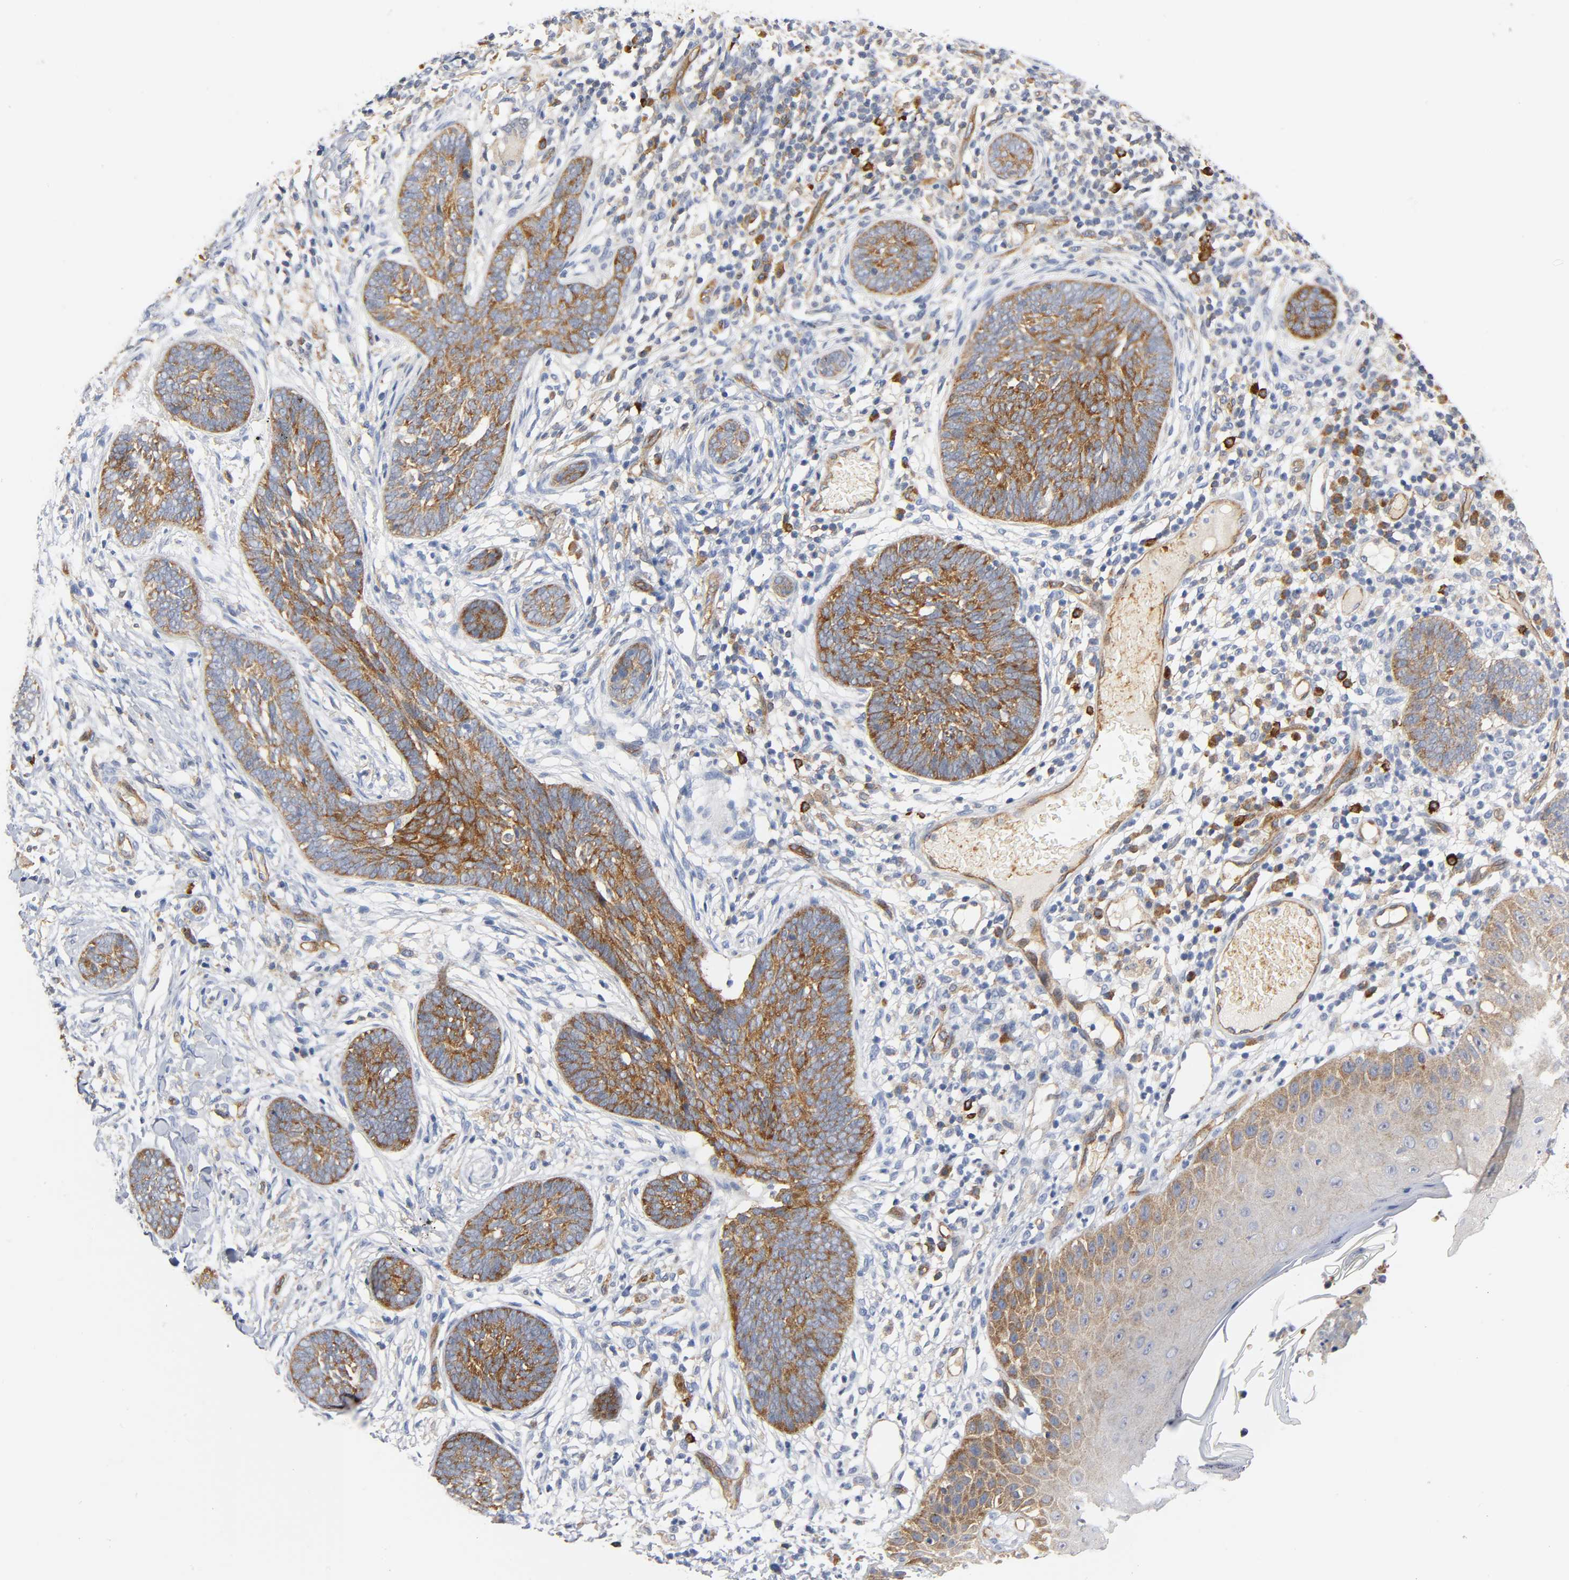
{"staining": {"intensity": "moderate", "quantity": ">75%", "location": "cytoplasmic/membranous"}, "tissue": "skin cancer", "cell_type": "Tumor cells", "image_type": "cancer", "snomed": [{"axis": "morphology", "description": "Normal tissue, NOS"}, {"axis": "morphology", "description": "Basal cell carcinoma"}, {"axis": "topography", "description": "Skin"}], "caption": "This histopathology image exhibits immunohistochemistry staining of human skin basal cell carcinoma, with medium moderate cytoplasmic/membranous expression in about >75% of tumor cells.", "gene": "CD2AP", "patient": {"sex": "male", "age": 87}}